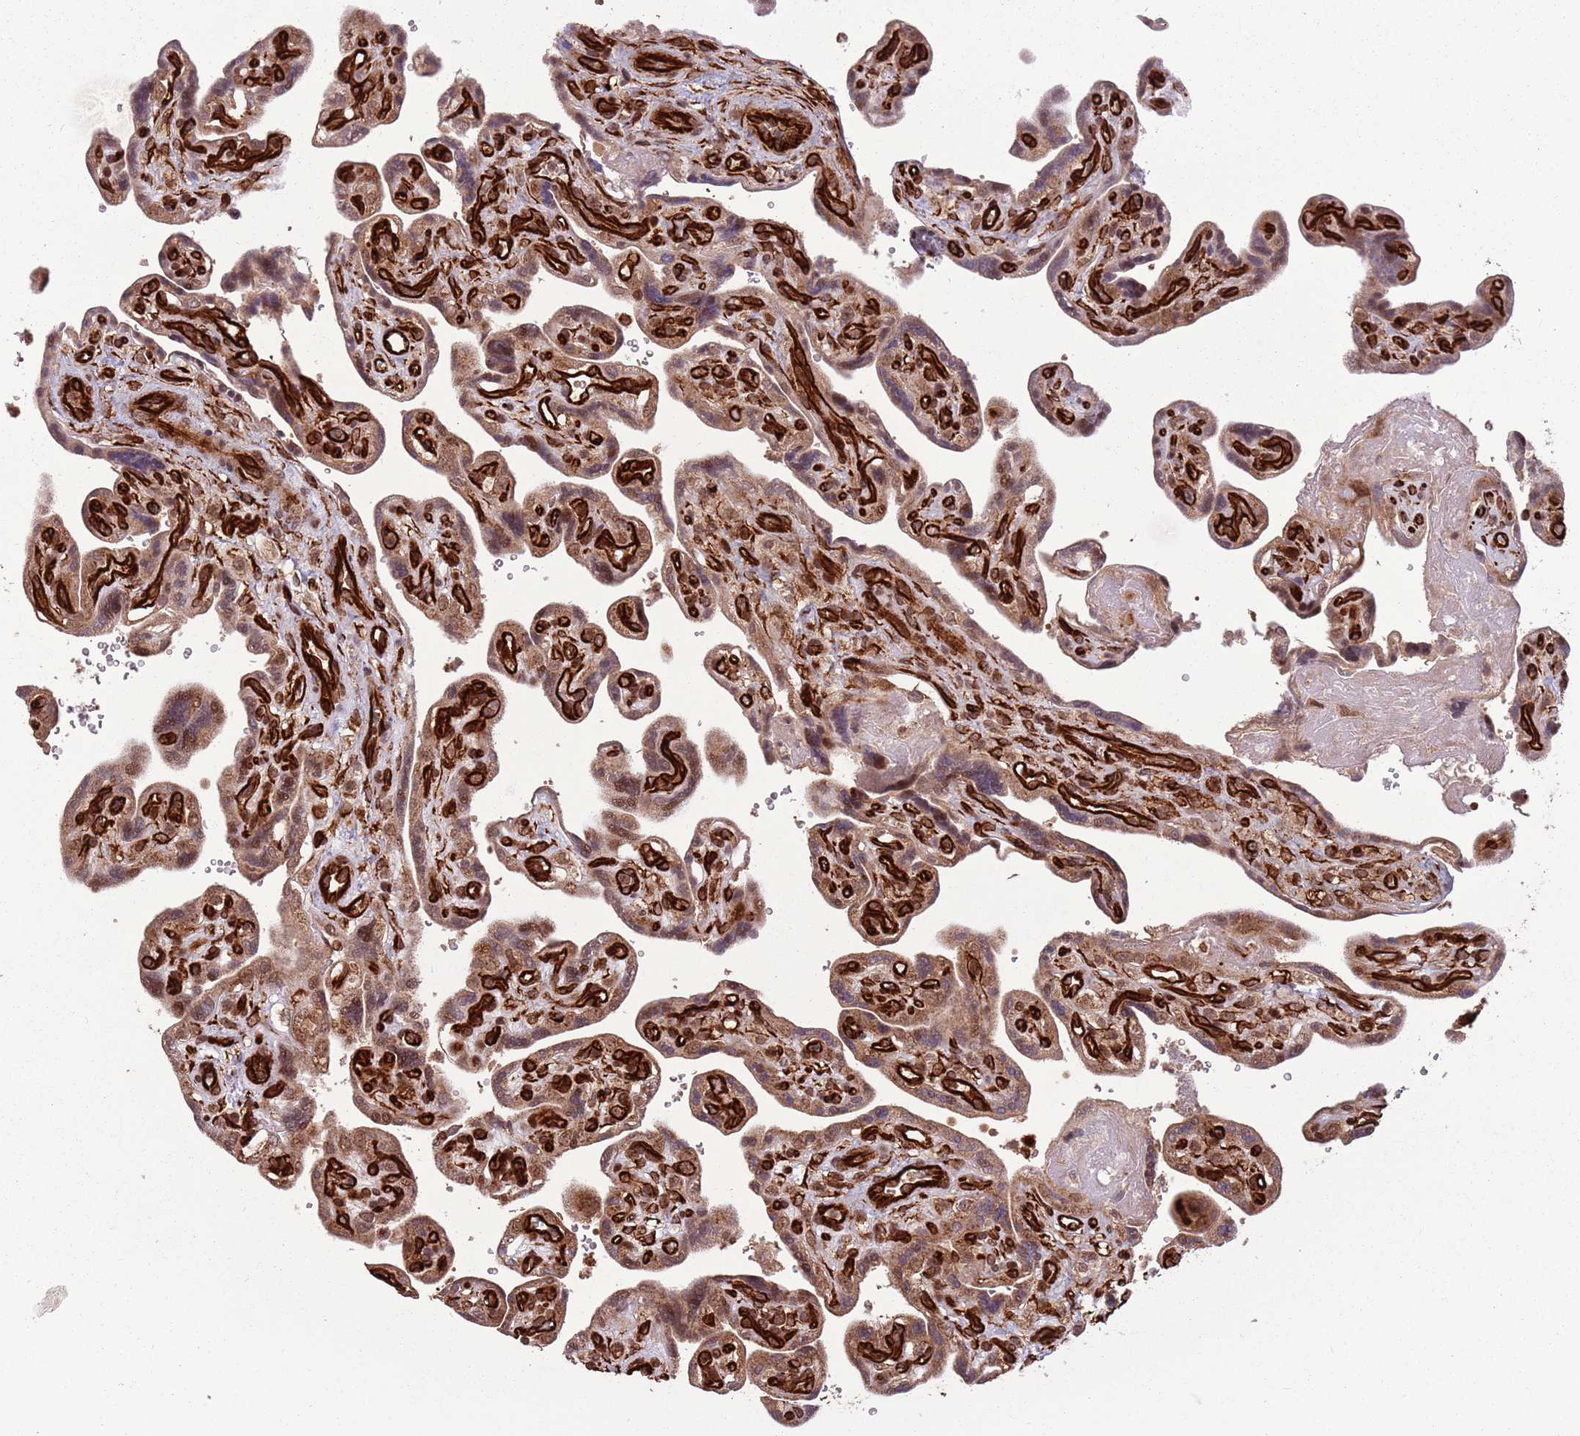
{"staining": {"intensity": "moderate", "quantity": ">75%", "location": "cytoplasmic/membranous,nuclear"}, "tissue": "placenta", "cell_type": "Trophoblastic cells", "image_type": "normal", "snomed": [{"axis": "morphology", "description": "Normal tissue, NOS"}, {"axis": "topography", "description": "Placenta"}], "caption": "Immunohistochemical staining of benign placenta shows >75% levels of moderate cytoplasmic/membranous,nuclear protein positivity in about >75% of trophoblastic cells.", "gene": "ADAMTS3", "patient": {"sex": "female", "age": 39}}